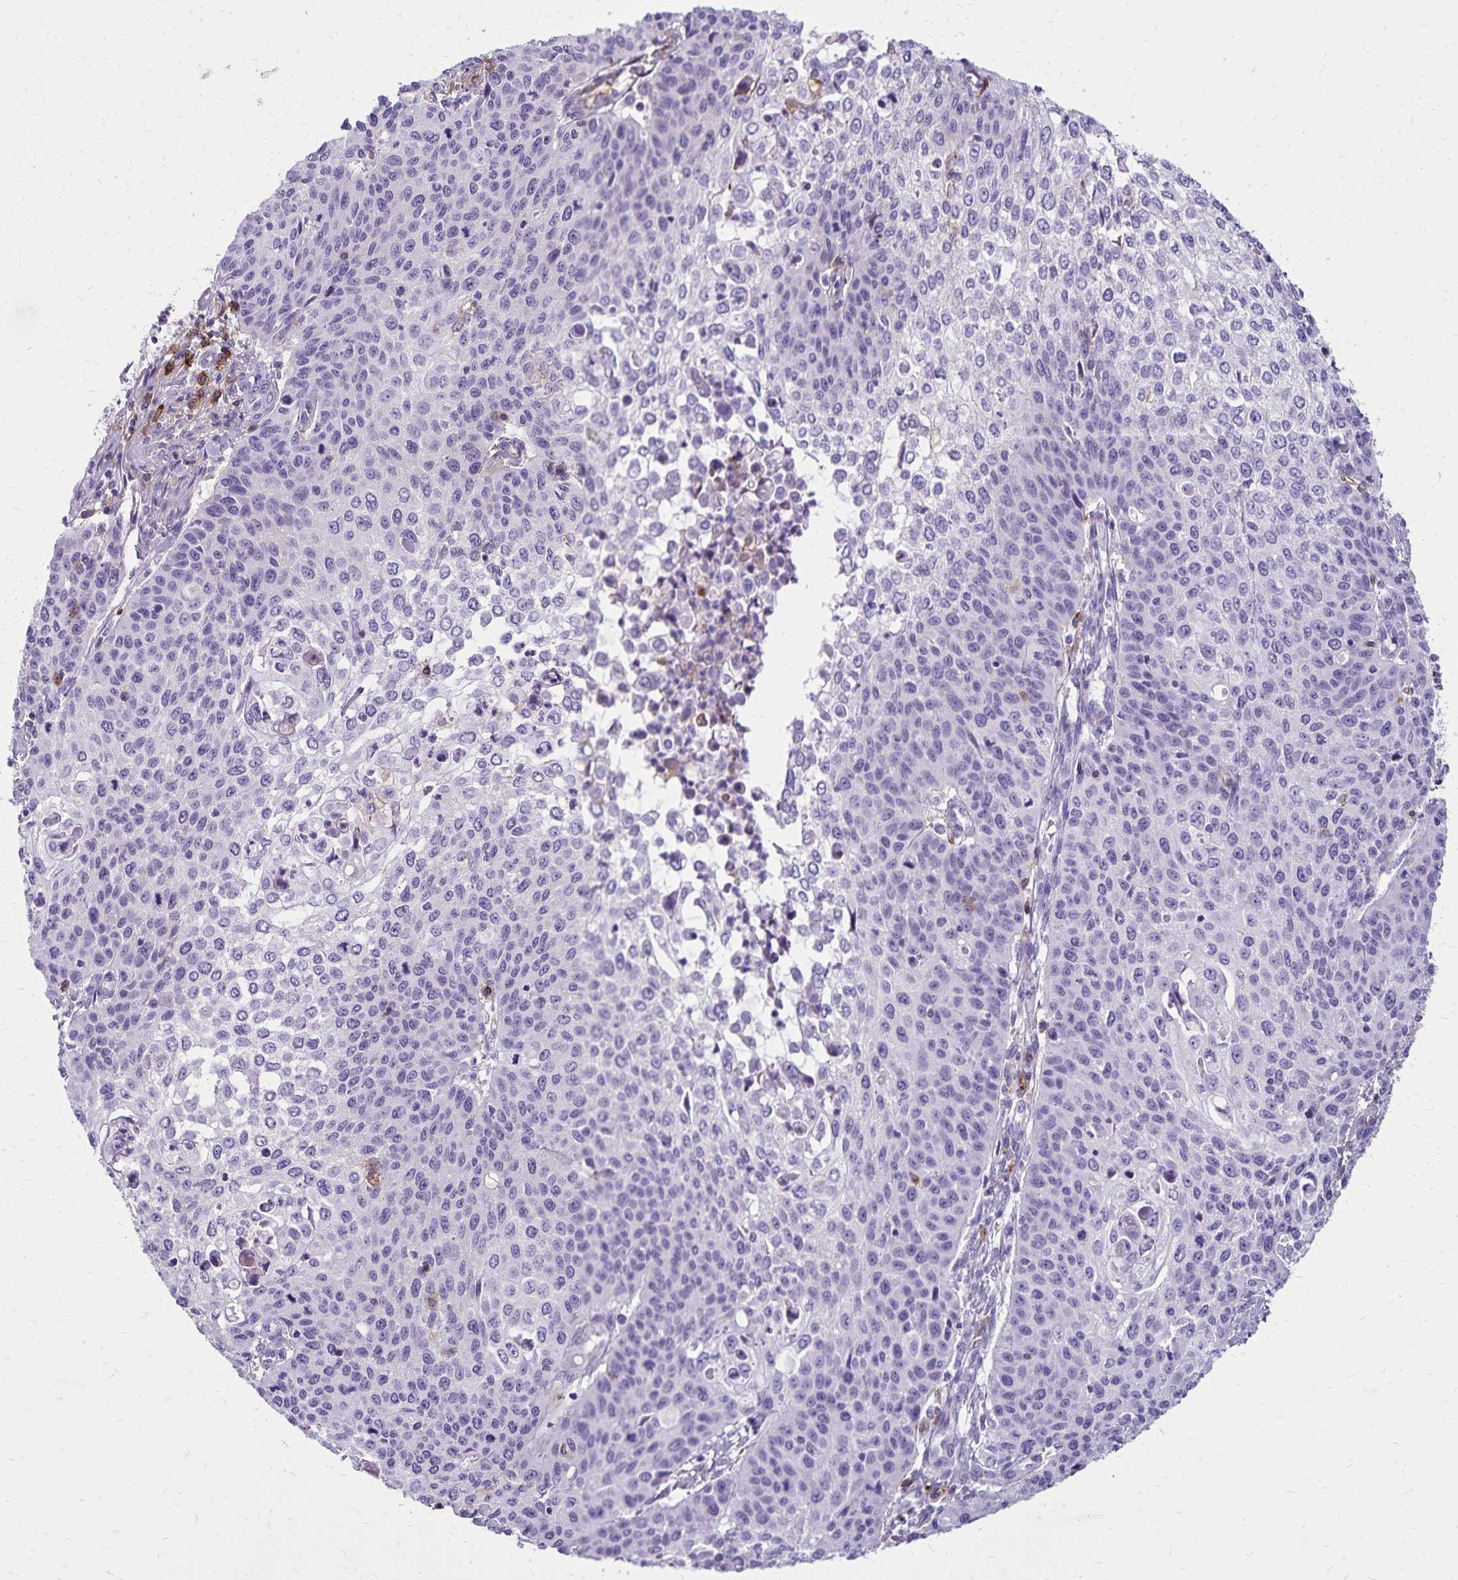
{"staining": {"intensity": "negative", "quantity": "none", "location": "none"}, "tissue": "cervical cancer", "cell_type": "Tumor cells", "image_type": "cancer", "snomed": [{"axis": "morphology", "description": "Squamous cell carcinoma, NOS"}, {"axis": "topography", "description": "Cervix"}], "caption": "Immunohistochemistry (IHC) of human cervical cancer displays no staining in tumor cells.", "gene": "CD27", "patient": {"sex": "female", "age": 65}}